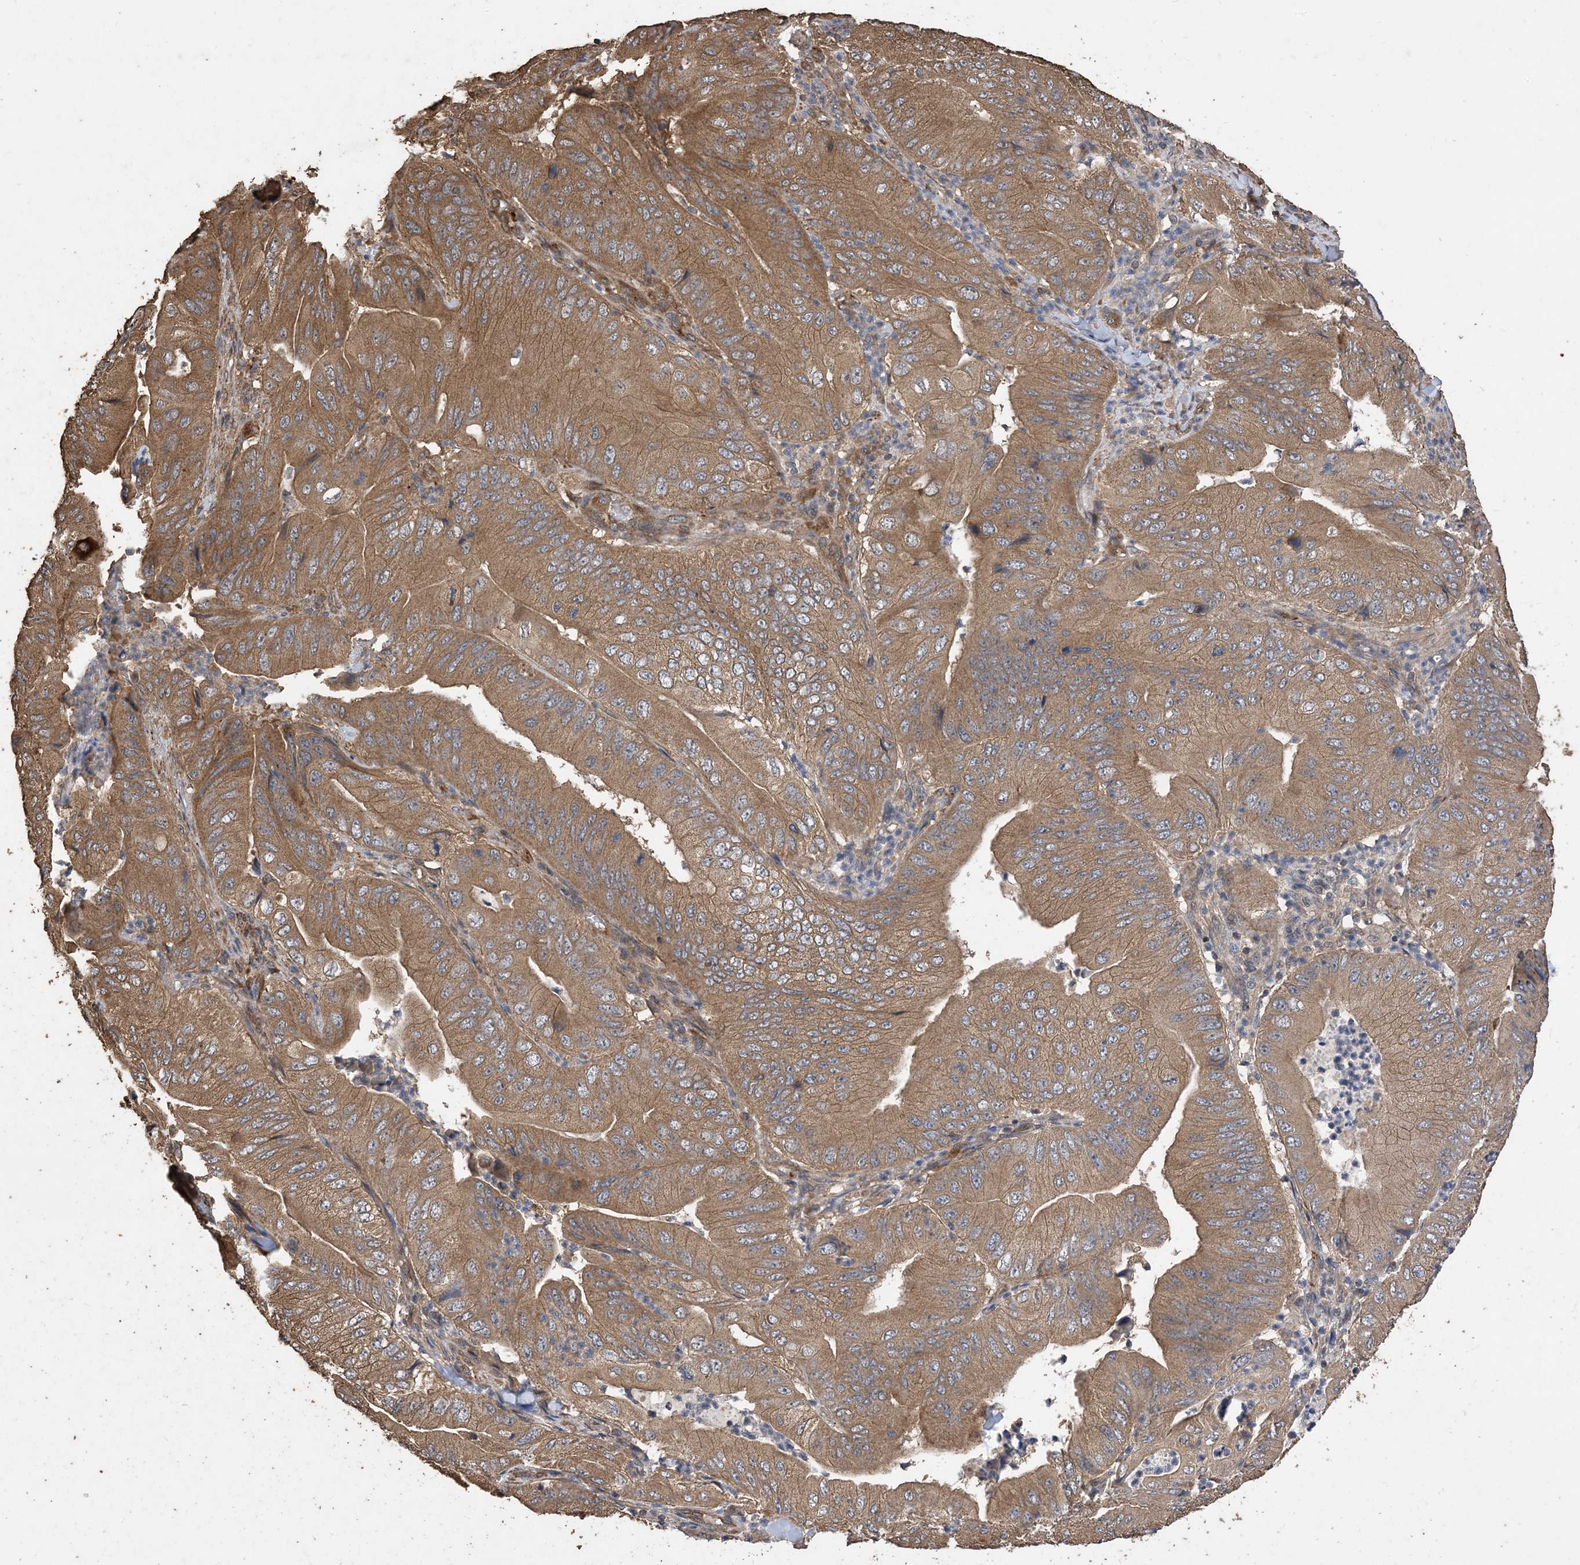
{"staining": {"intensity": "moderate", "quantity": ">75%", "location": "cytoplasmic/membranous"}, "tissue": "pancreatic cancer", "cell_type": "Tumor cells", "image_type": "cancer", "snomed": [{"axis": "morphology", "description": "Adenocarcinoma, NOS"}, {"axis": "topography", "description": "Pancreas"}], "caption": "Immunohistochemistry (IHC) image of adenocarcinoma (pancreatic) stained for a protein (brown), which shows medium levels of moderate cytoplasmic/membranous positivity in about >75% of tumor cells.", "gene": "ZKSCAN5", "patient": {"sex": "female", "age": 77}}